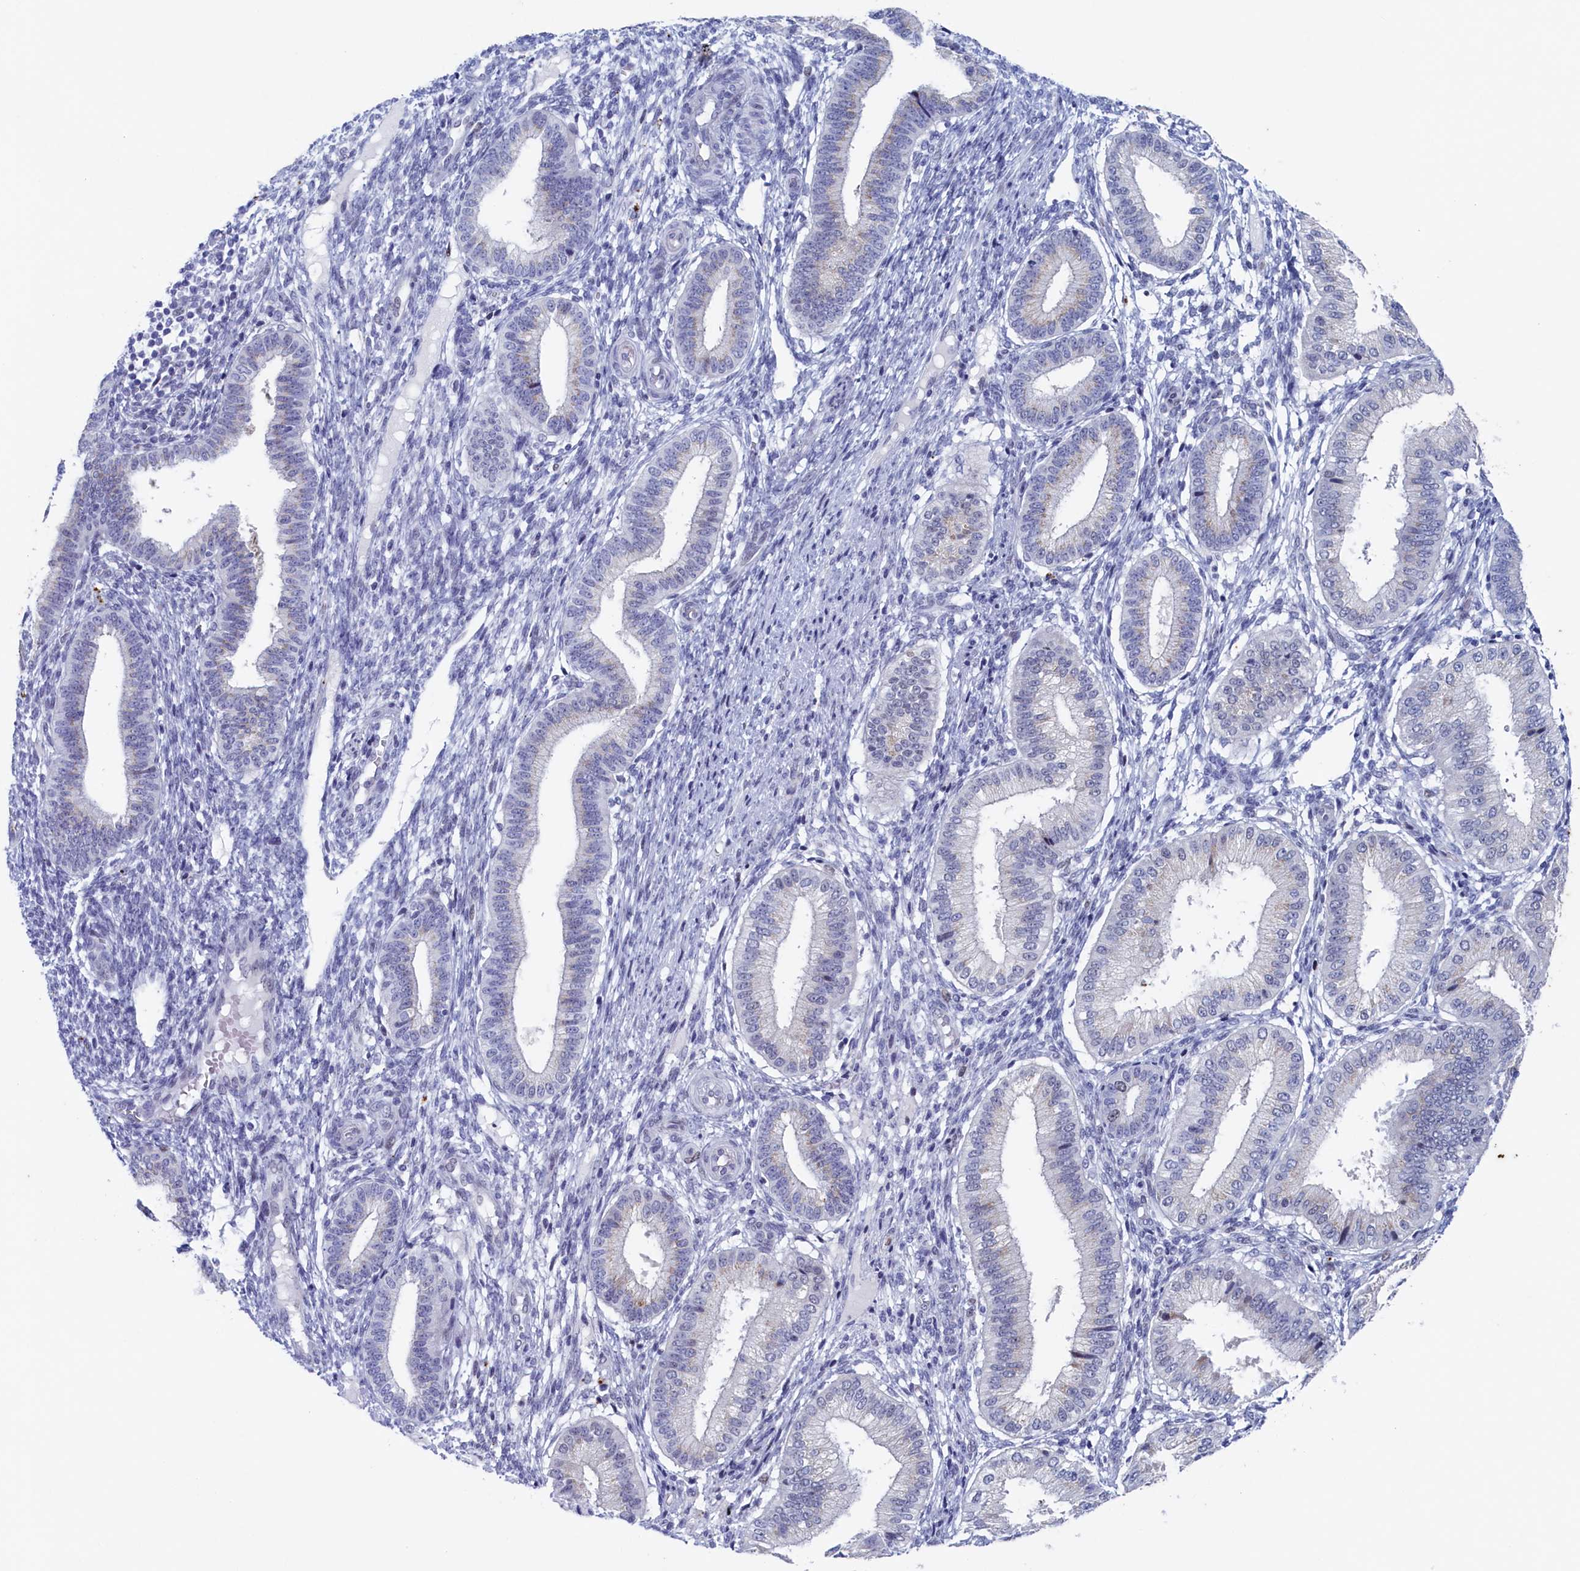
{"staining": {"intensity": "negative", "quantity": "none", "location": "none"}, "tissue": "endometrium", "cell_type": "Cells in endometrial stroma", "image_type": "normal", "snomed": [{"axis": "morphology", "description": "Normal tissue, NOS"}, {"axis": "topography", "description": "Endometrium"}], "caption": "The histopathology image reveals no staining of cells in endometrial stroma in unremarkable endometrium.", "gene": "WDR76", "patient": {"sex": "female", "age": 39}}